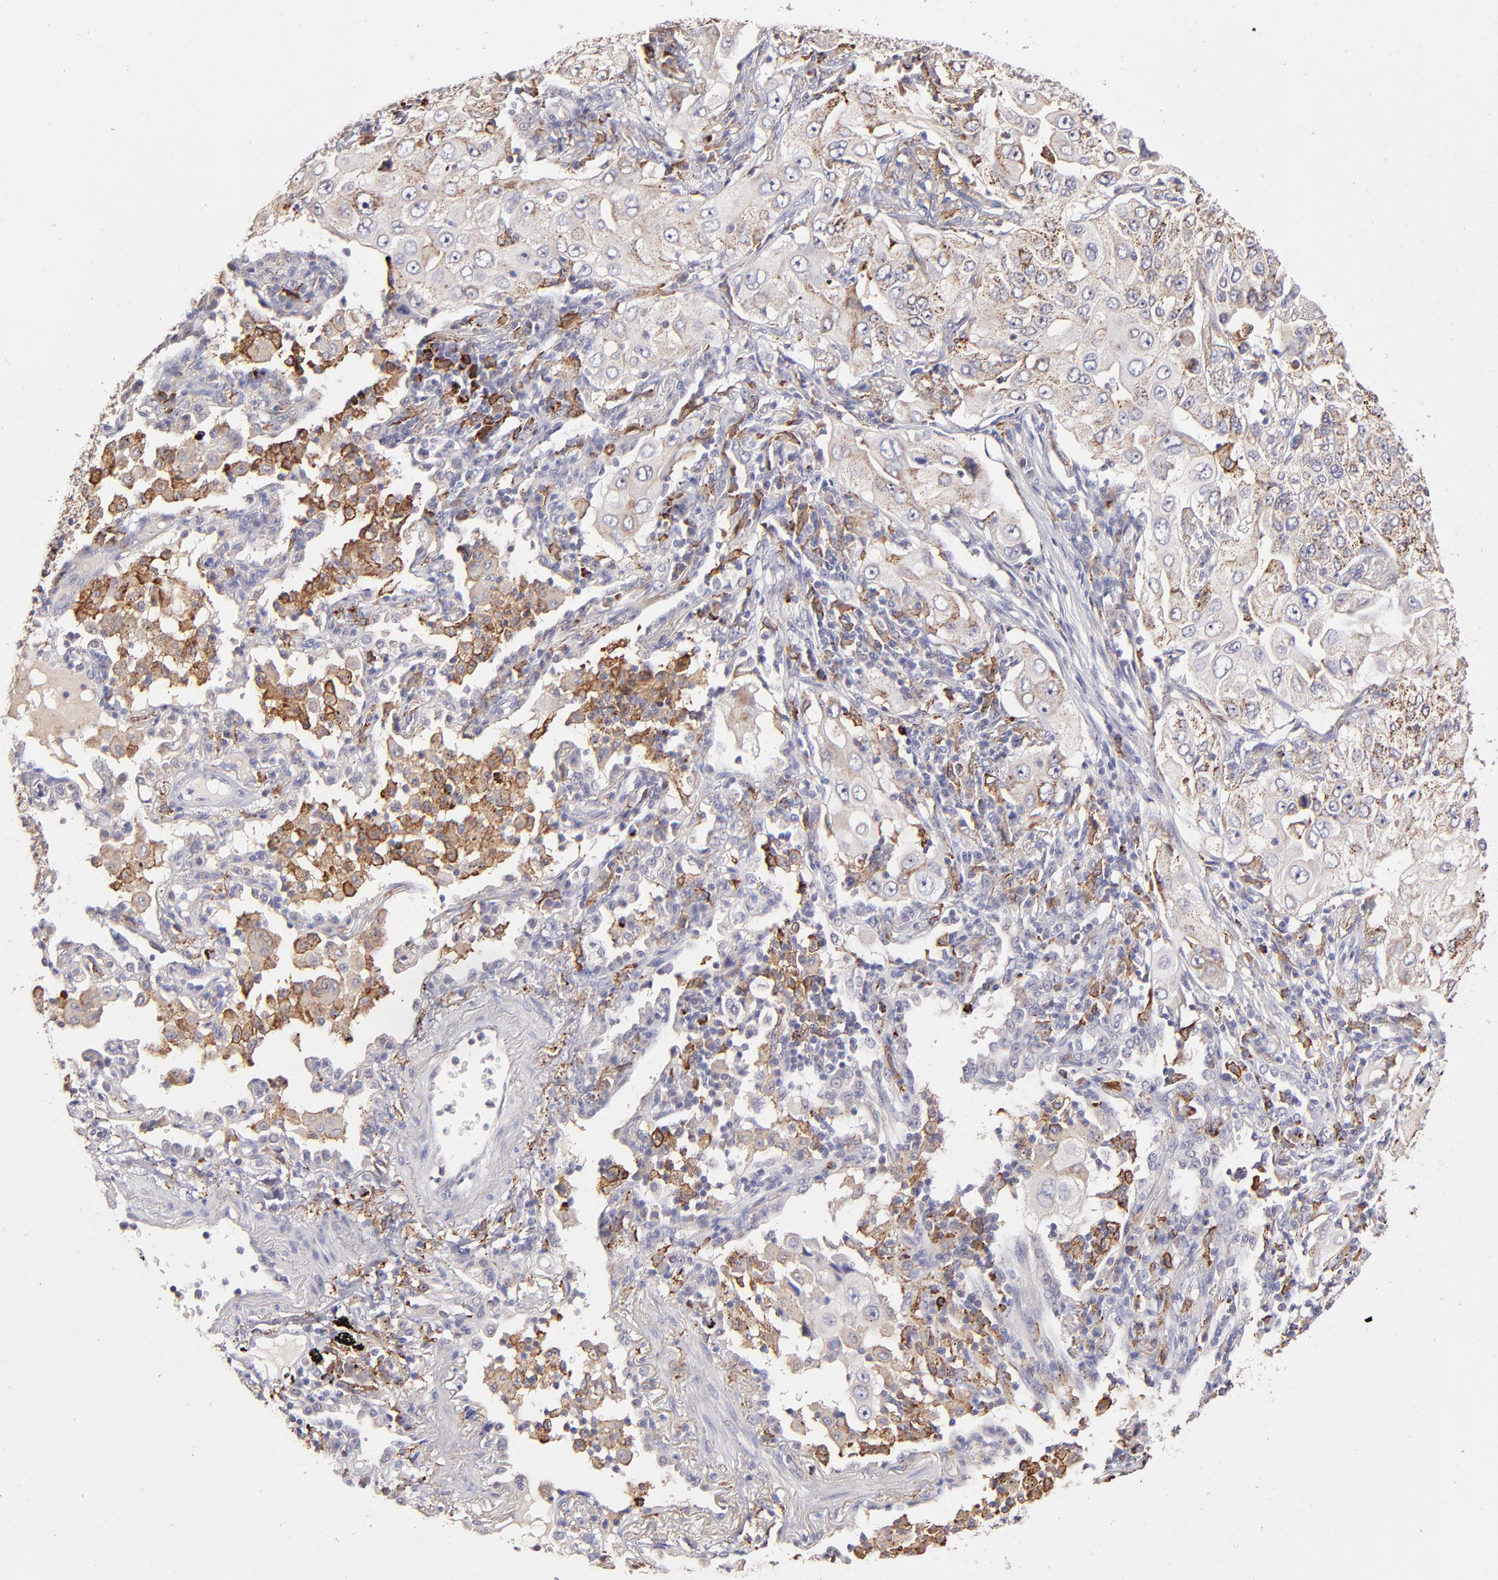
{"staining": {"intensity": "strong", "quantity": ">75%", "location": "cytoplasmic/membranous"}, "tissue": "lung cancer", "cell_type": "Tumor cells", "image_type": "cancer", "snomed": [{"axis": "morphology", "description": "Adenocarcinoma, NOS"}, {"axis": "topography", "description": "Lung"}], "caption": "Strong cytoplasmic/membranous protein expression is seen in about >75% of tumor cells in lung cancer. The staining was performed using DAB to visualize the protein expression in brown, while the nuclei were stained in blue with hematoxylin (Magnification: 20x).", "gene": "GLDC", "patient": {"sex": "male", "age": 84}}